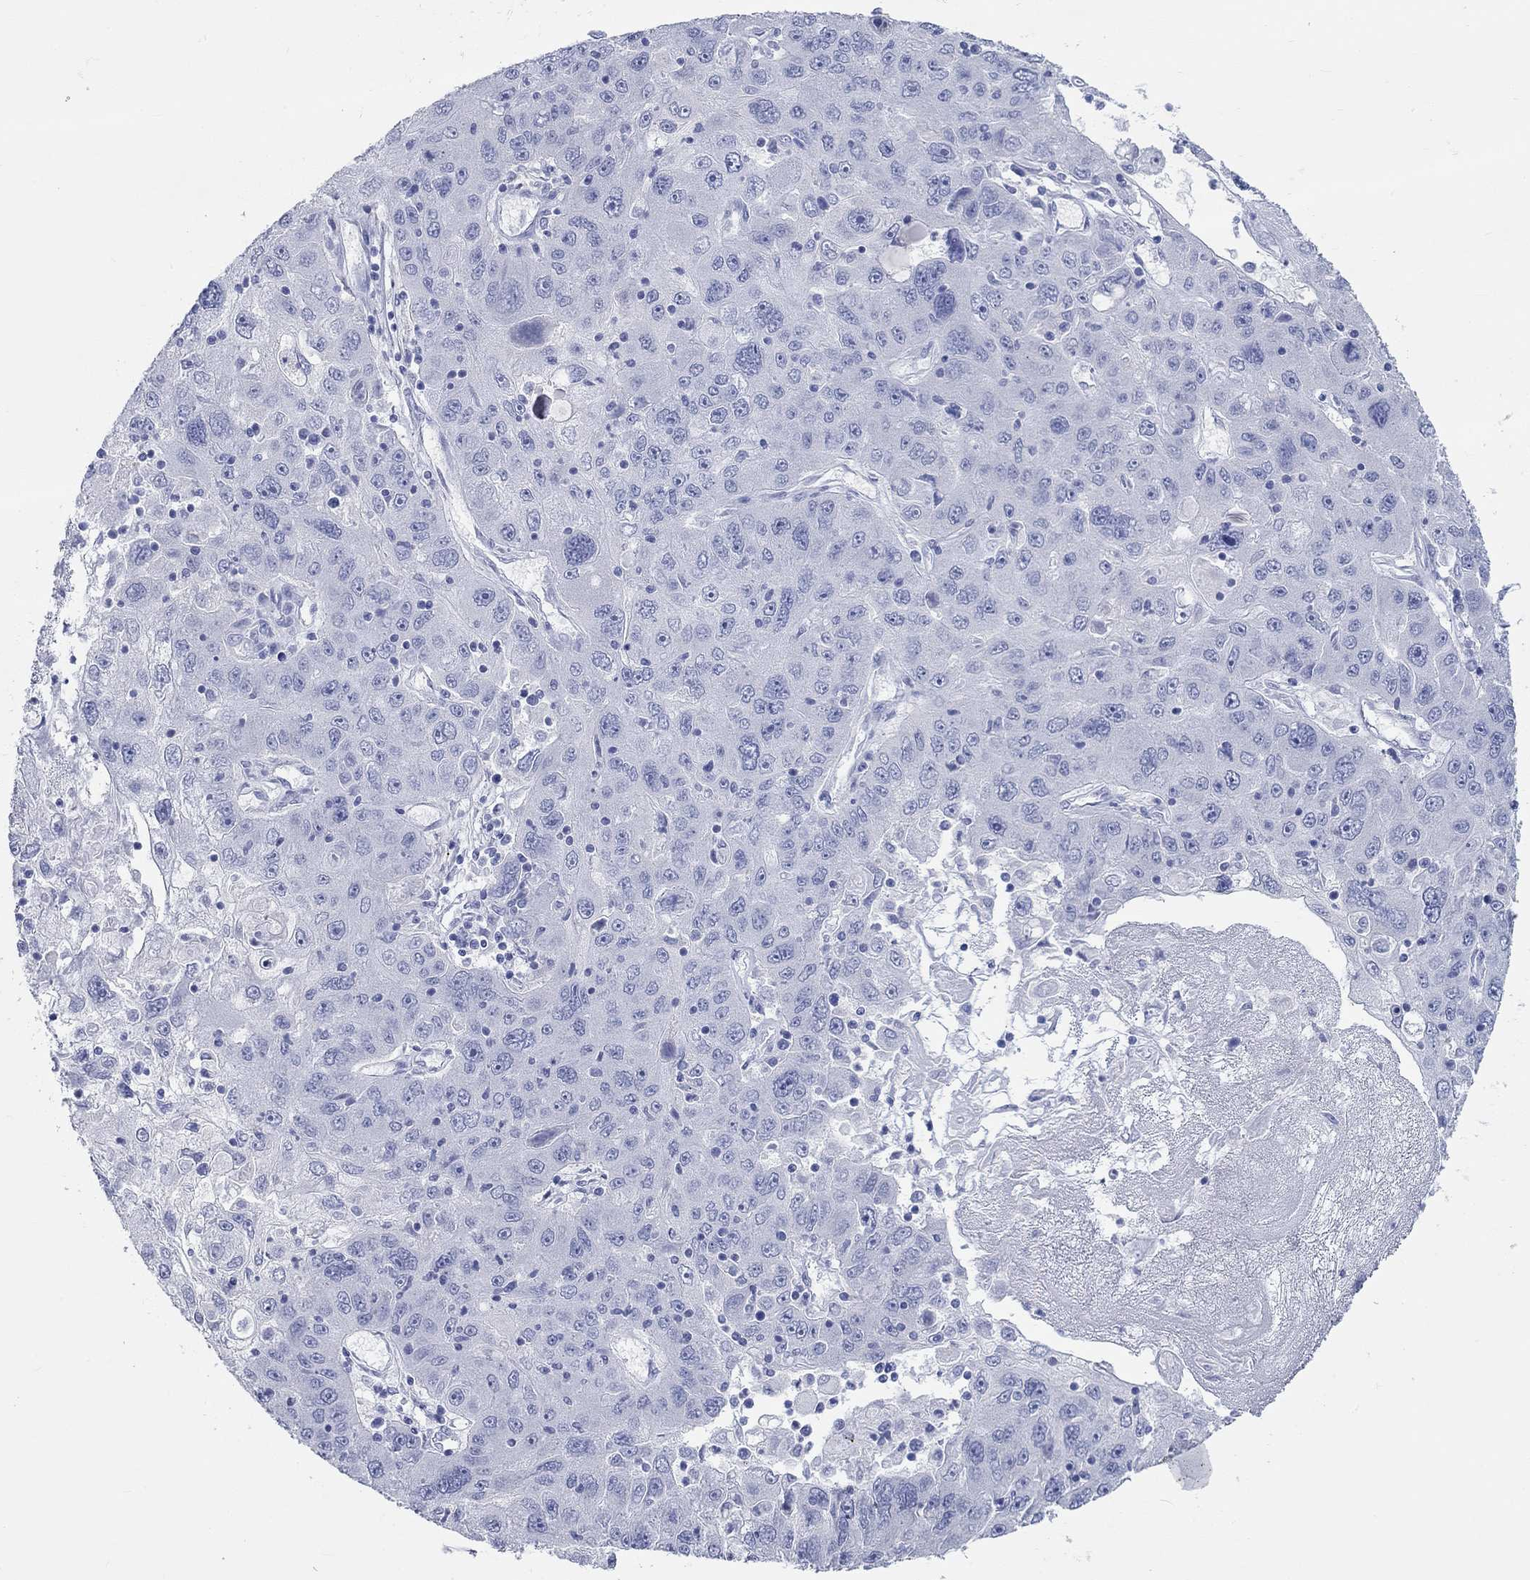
{"staining": {"intensity": "negative", "quantity": "none", "location": "none"}, "tissue": "stomach cancer", "cell_type": "Tumor cells", "image_type": "cancer", "snomed": [{"axis": "morphology", "description": "Adenocarcinoma, NOS"}, {"axis": "topography", "description": "Stomach"}], "caption": "High power microscopy micrograph of an IHC photomicrograph of stomach cancer, revealing no significant staining in tumor cells.", "gene": "SPATA9", "patient": {"sex": "male", "age": 56}}